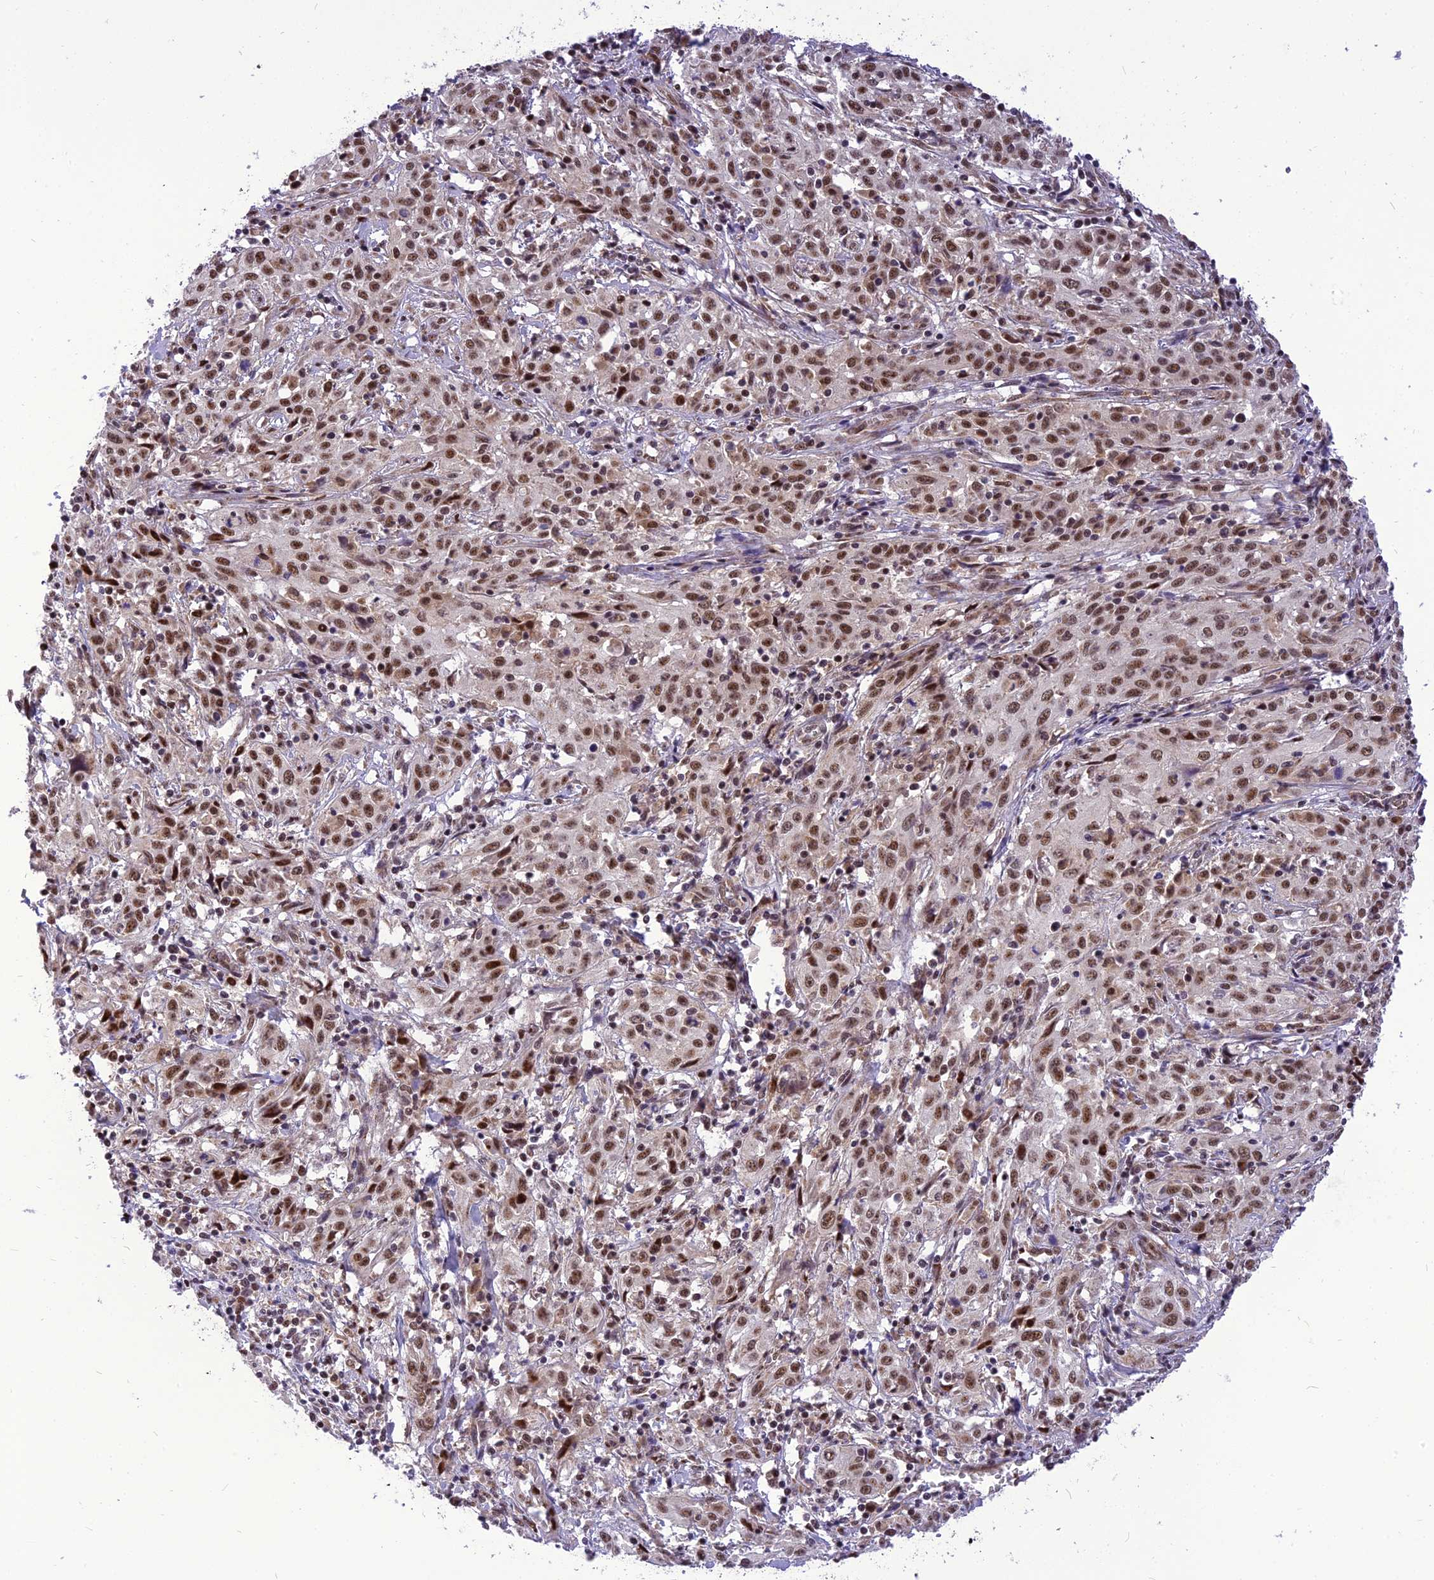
{"staining": {"intensity": "moderate", "quantity": ">75%", "location": "nuclear"}, "tissue": "cervical cancer", "cell_type": "Tumor cells", "image_type": "cancer", "snomed": [{"axis": "morphology", "description": "Squamous cell carcinoma, NOS"}, {"axis": "topography", "description": "Cervix"}], "caption": "High-power microscopy captured an immunohistochemistry (IHC) photomicrograph of squamous cell carcinoma (cervical), revealing moderate nuclear expression in approximately >75% of tumor cells. (DAB = brown stain, brightfield microscopy at high magnification).", "gene": "CMC1", "patient": {"sex": "female", "age": 57}}